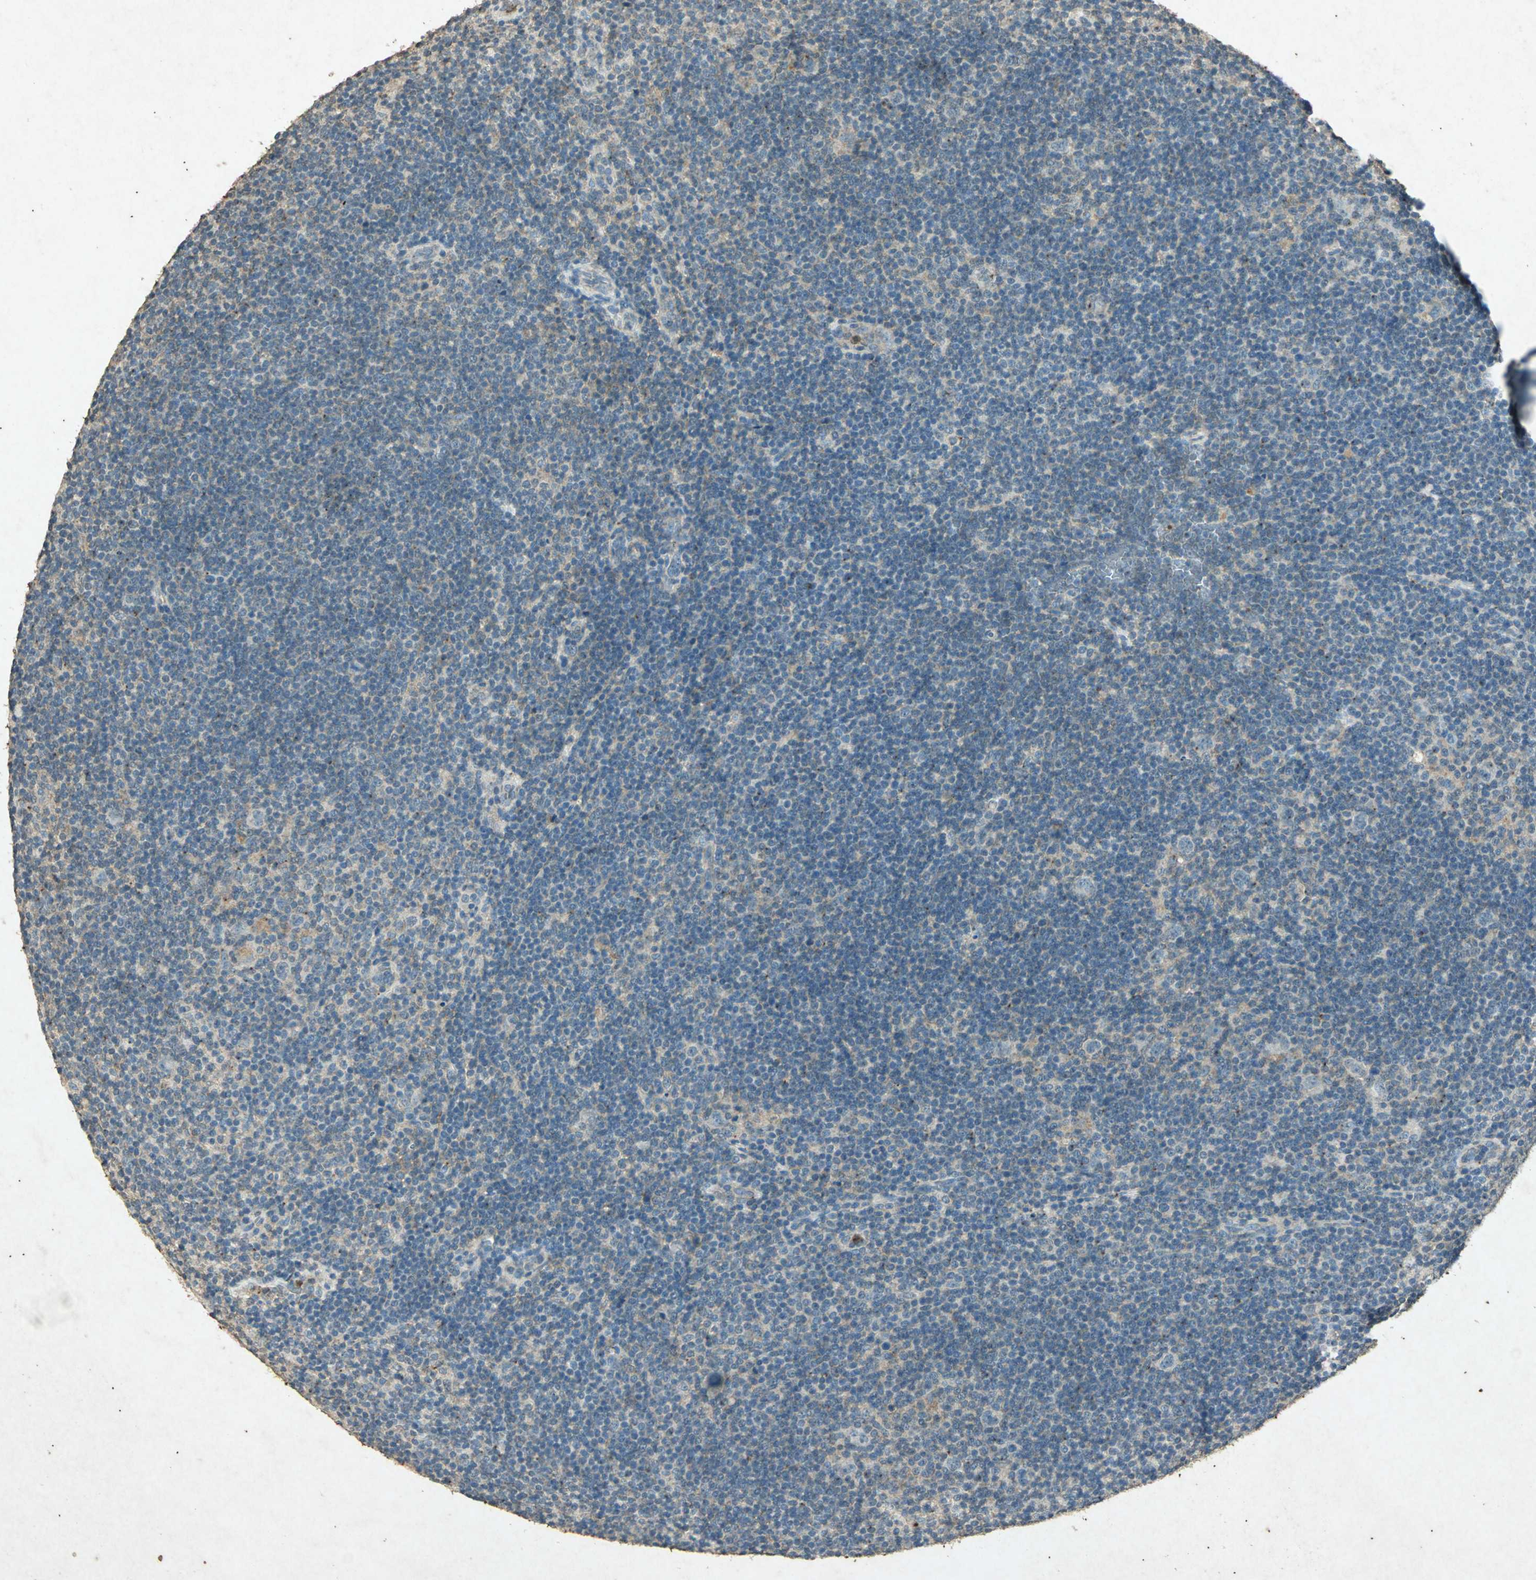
{"staining": {"intensity": "negative", "quantity": "none", "location": "none"}, "tissue": "lymphoma", "cell_type": "Tumor cells", "image_type": "cancer", "snomed": [{"axis": "morphology", "description": "Hodgkin's disease, NOS"}, {"axis": "topography", "description": "Lymph node"}], "caption": "Immunohistochemical staining of human lymphoma exhibits no significant expression in tumor cells.", "gene": "PSEN1", "patient": {"sex": "female", "age": 57}}